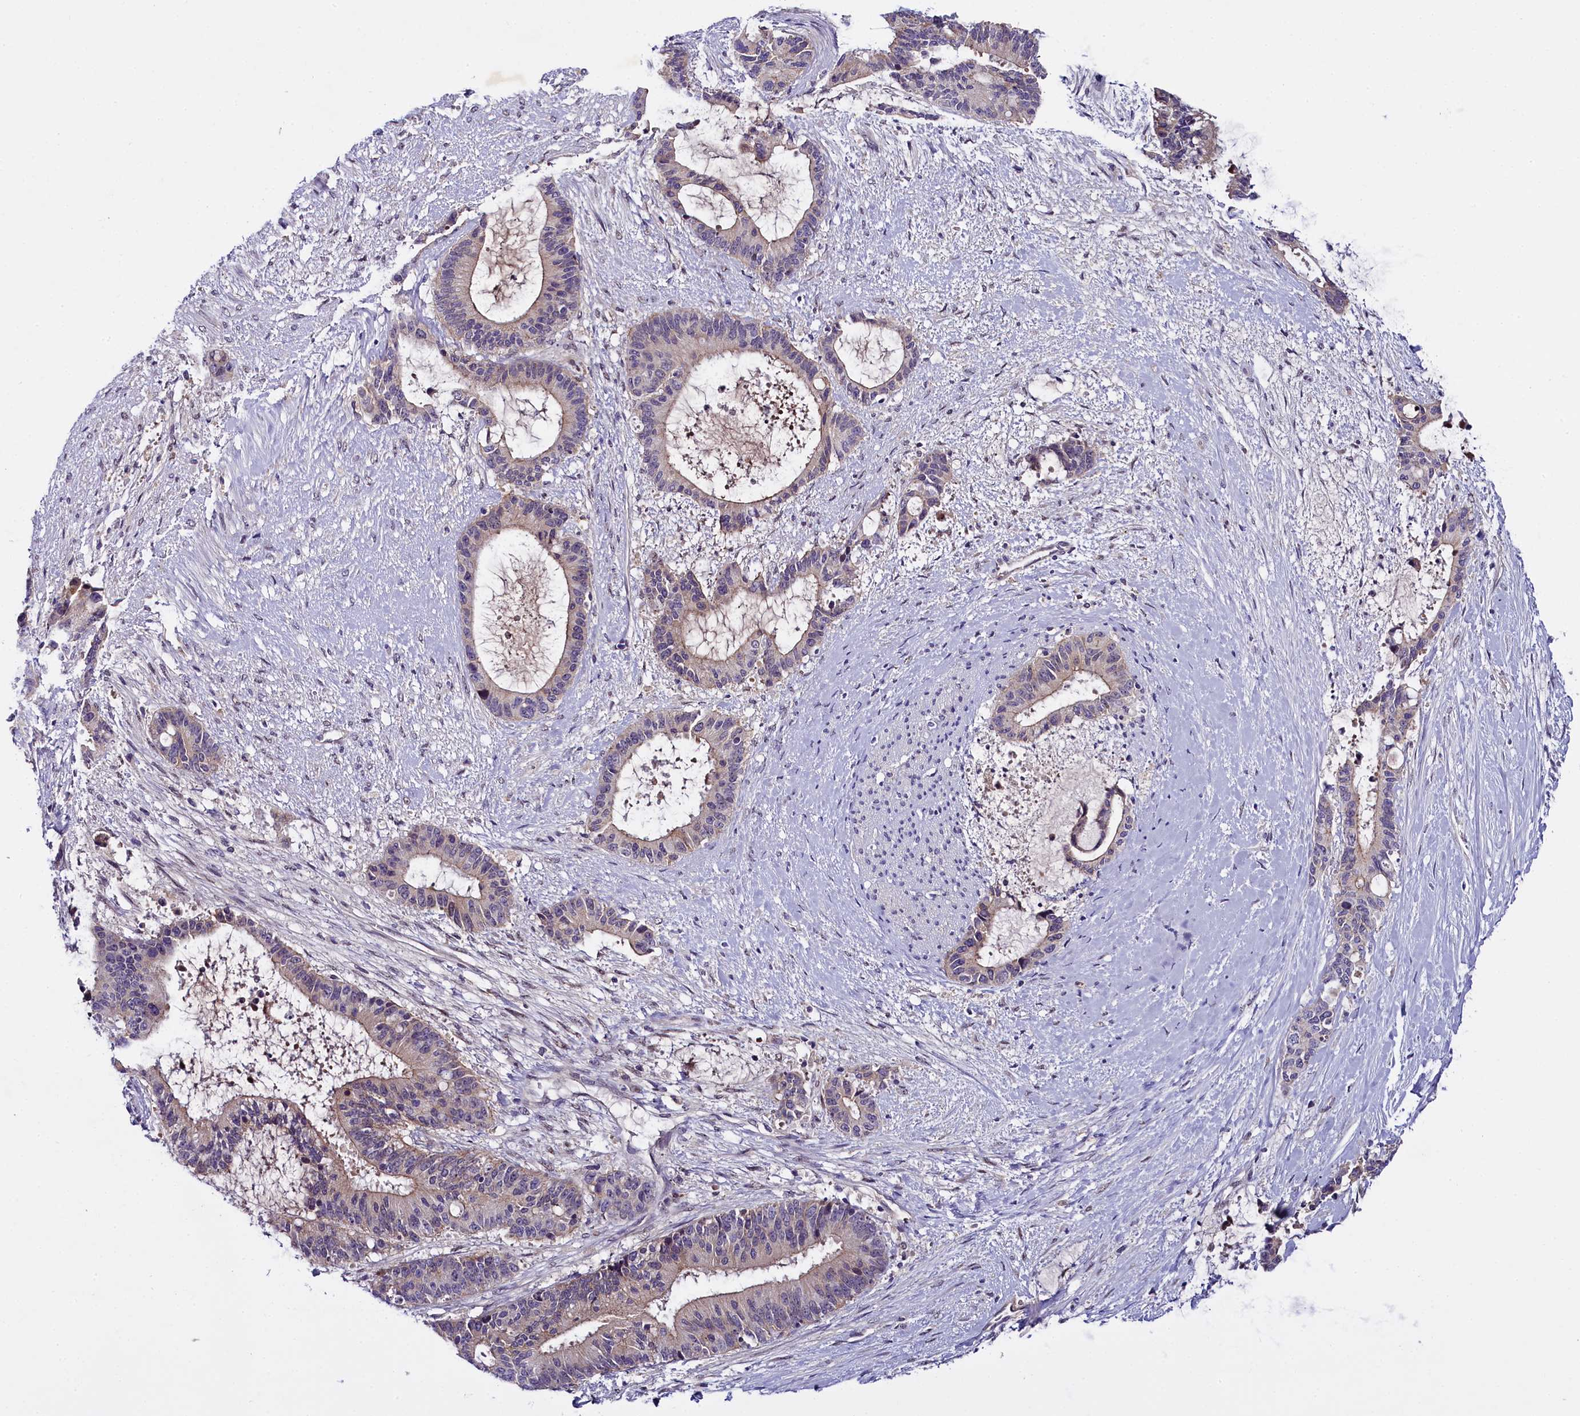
{"staining": {"intensity": "weak", "quantity": "<25%", "location": "cytoplasmic/membranous"}, "tissue": "liver cancer", "cell_type": "Tumor cells", "image_type": "cancer", "snomed": [{"axis": "morphology", "description": "Normal tissue, NOS"}, {"axis": "morphology", "description": "Cholangiocarcinoma"}, {"axis": "topography", "description": "Liver"}, {"axis": "topography", "description": "Peripheral nerve tissue"}], "caption": "Immunohistochemistry micrograph of liver cancer (cholangiocarcinoma) stained for a protein (brown), which reveals no positivity in tumor cells.", "gene": "ENKD1", "patient": {"sex": "female", "age": 73}}